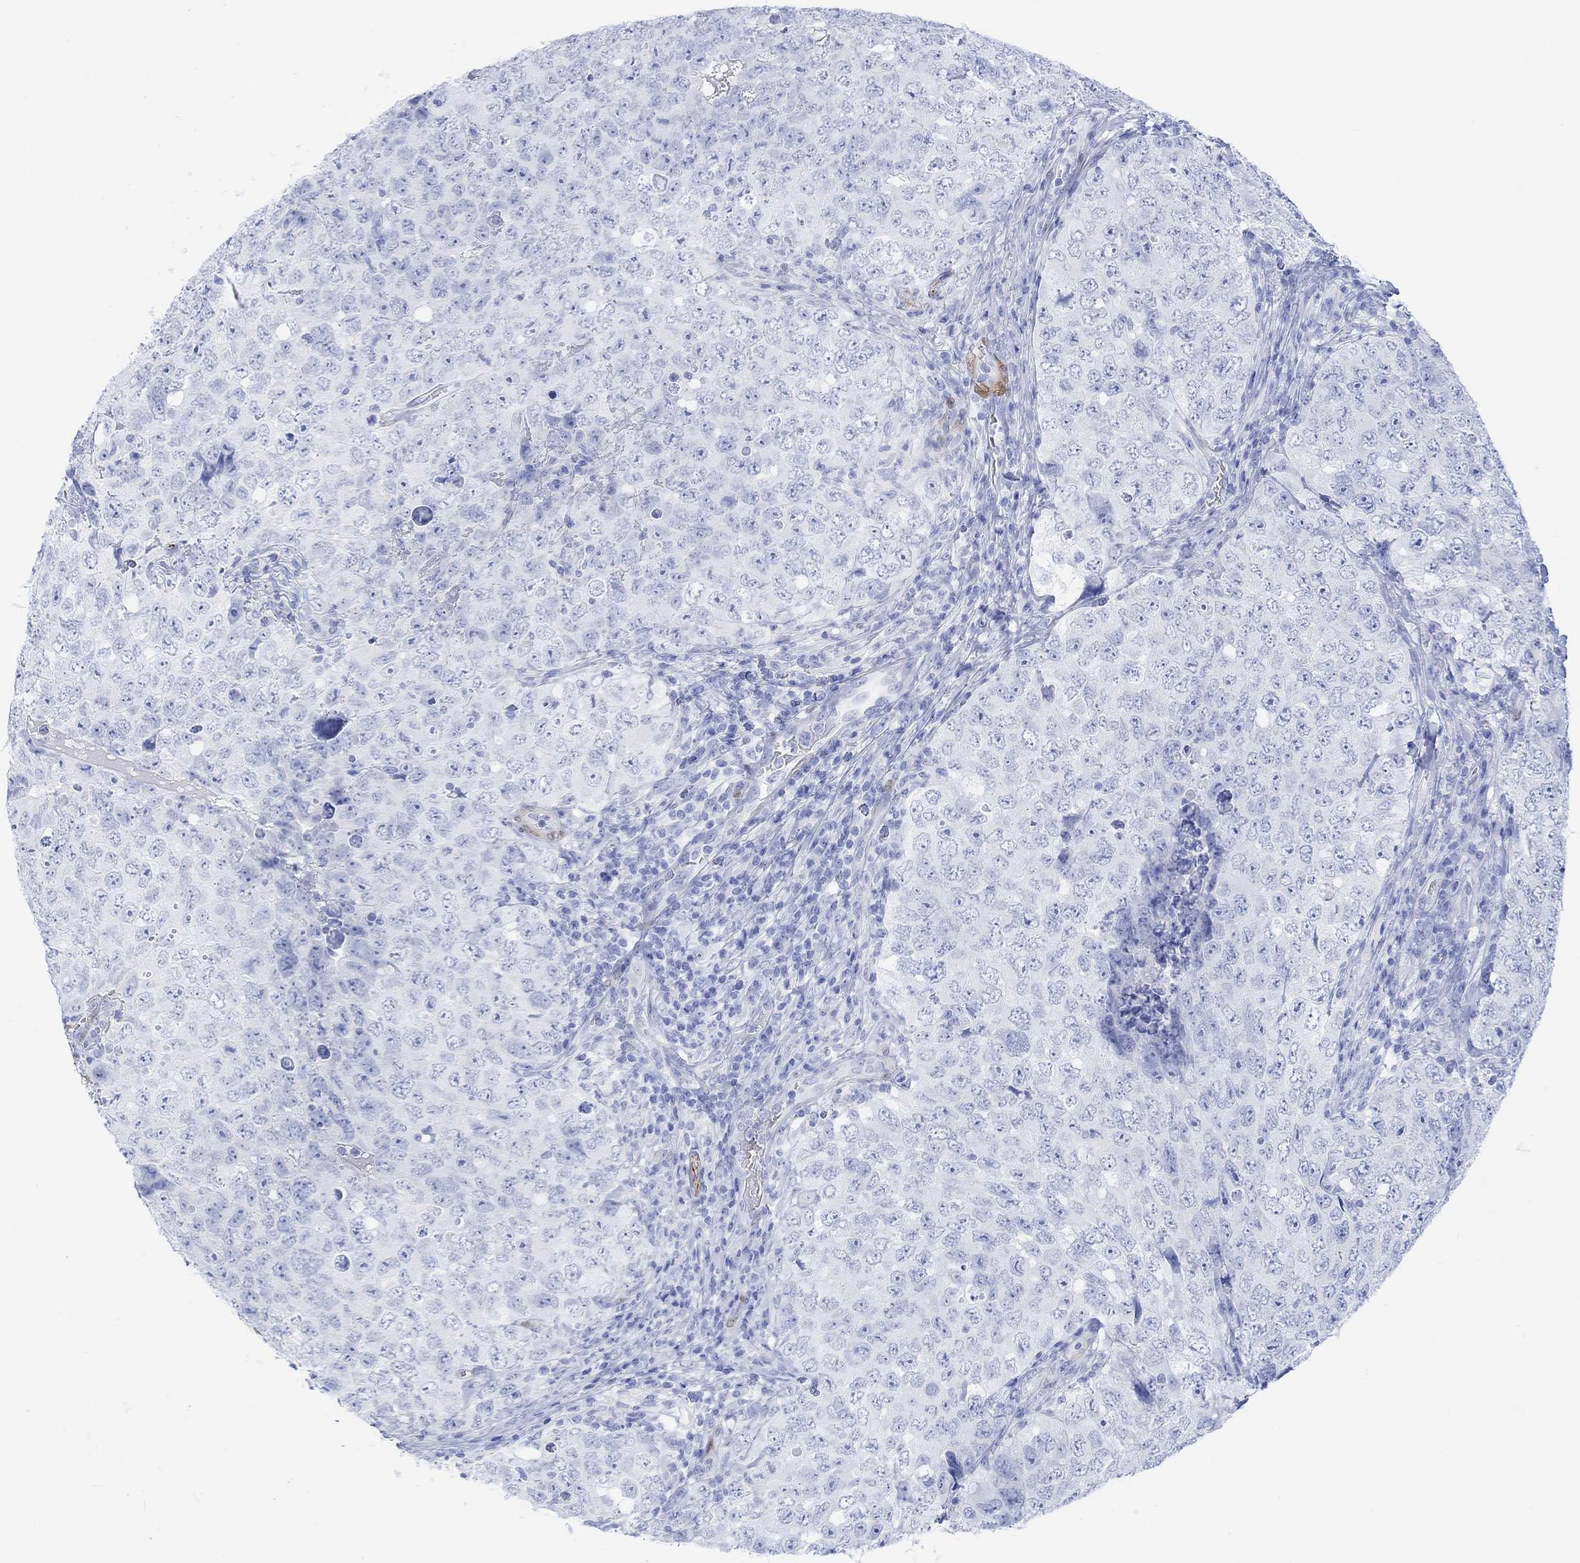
{"staining": {"intensity": "negative", "quantity": "none", "location": "none"}, "tissue": "testis cancer", "cell_type": "Tumor cells", "image_type": "cancer", "snomed": [{"axis": "morphology", "description": "Seminoma, NOS"}, {"axis": "topography", "description": "Testis"}], "caption": "A micrograph of testis cancer stained for a protein demonstrates no brown staining in tumor cells.", "gene": "TPPP3", "patient": {"sex": "male", "age": 34}}